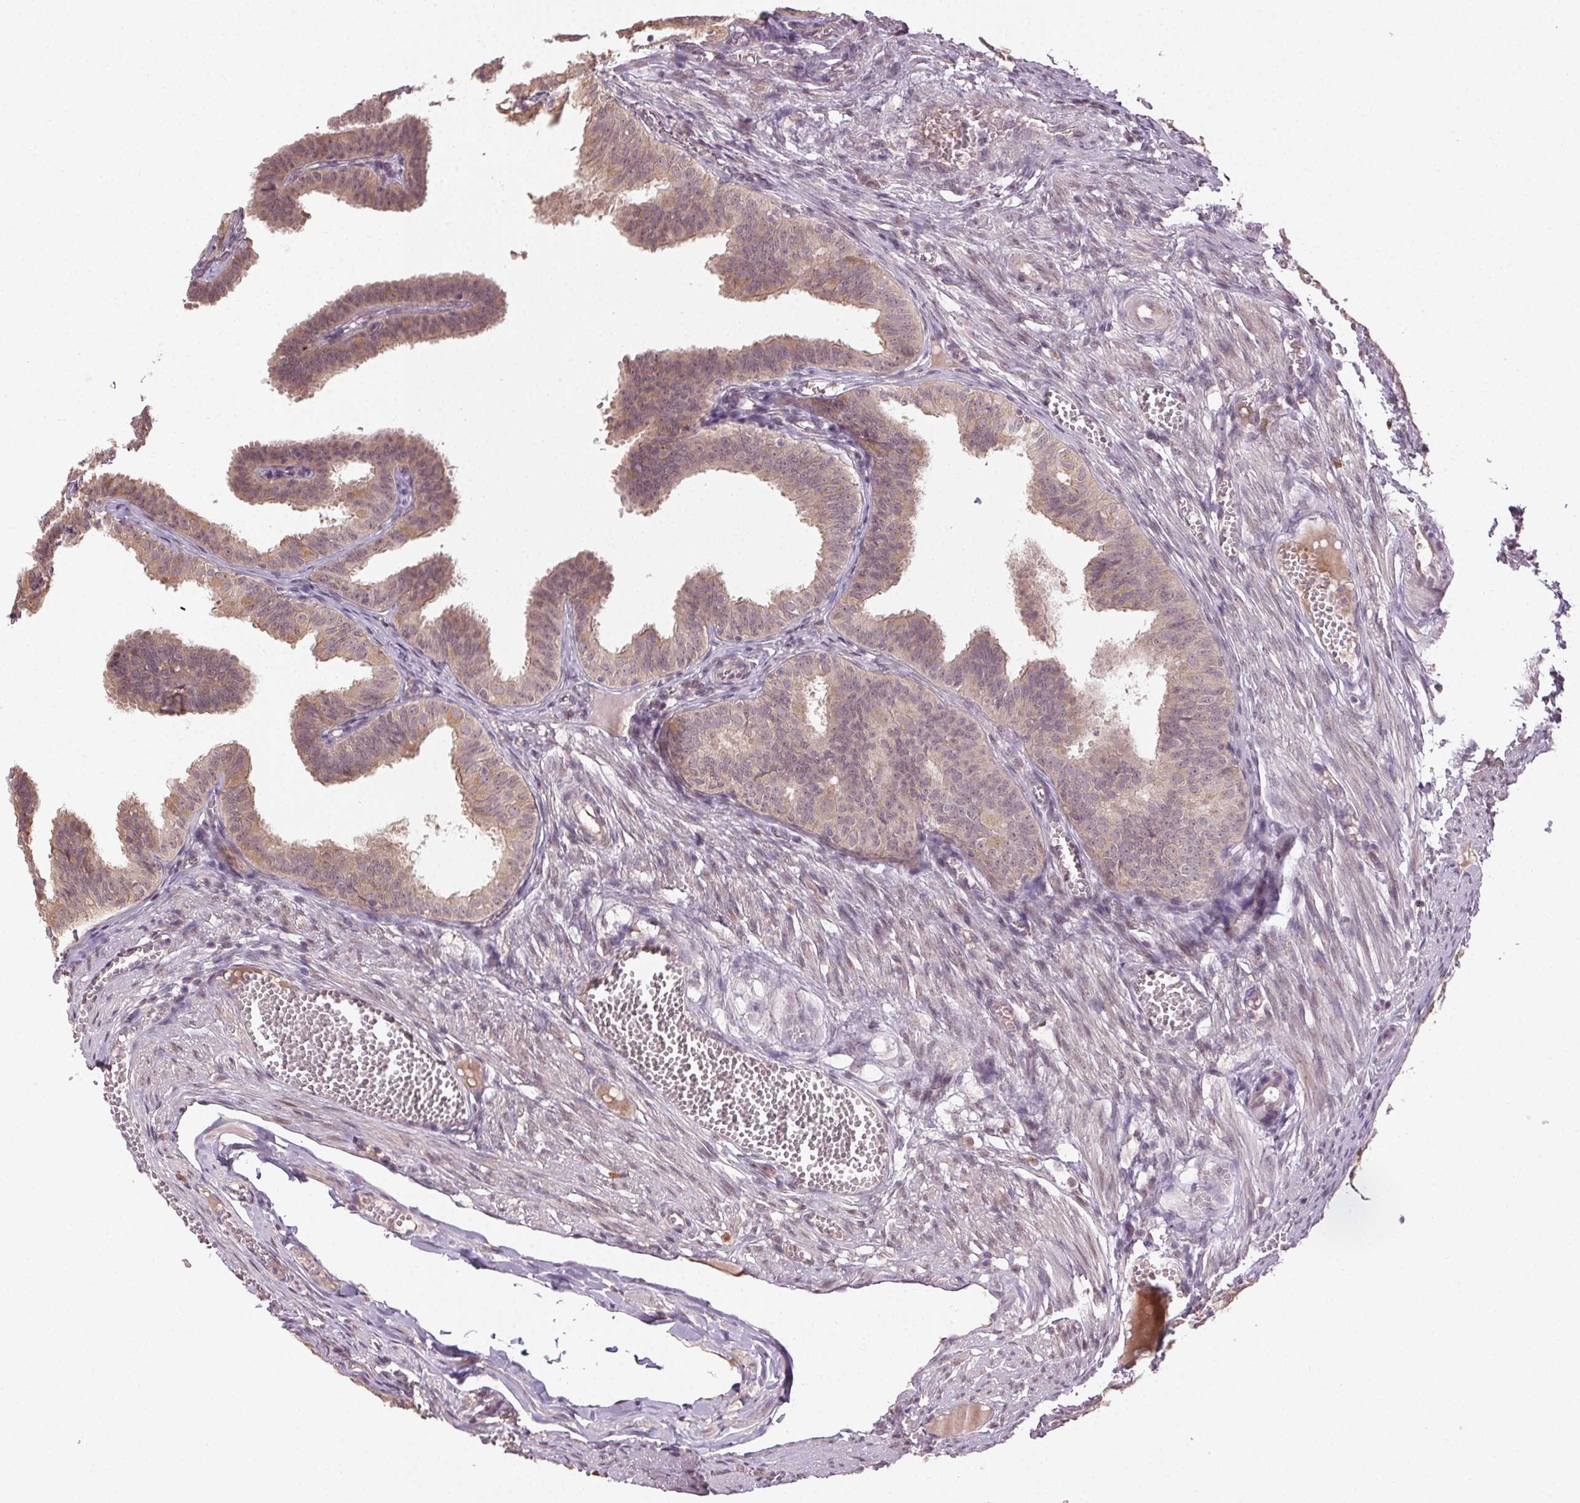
{"staining": {"intensity": "weak", "quantity": ">75%", "location": "cytoplasmic/membranous"}, "tissue": "fallopian tube", "cell_type": "Glandular cells", "image_type": "normal", "snomed": [{"axis": "morphology", "description": "Normal tissue, NOS"}, {"axis": "topography", "description": "Fallopian tube"}], "caption": "Approximately >75% of glandular cells in normal human fallopian tube demonstrate weak cytoplasmic/membranous protein staining as visualized by brown immunohistochemical staining.", "gene": "ATP1B3", "patient": {"sex": "female", "age": 25}}